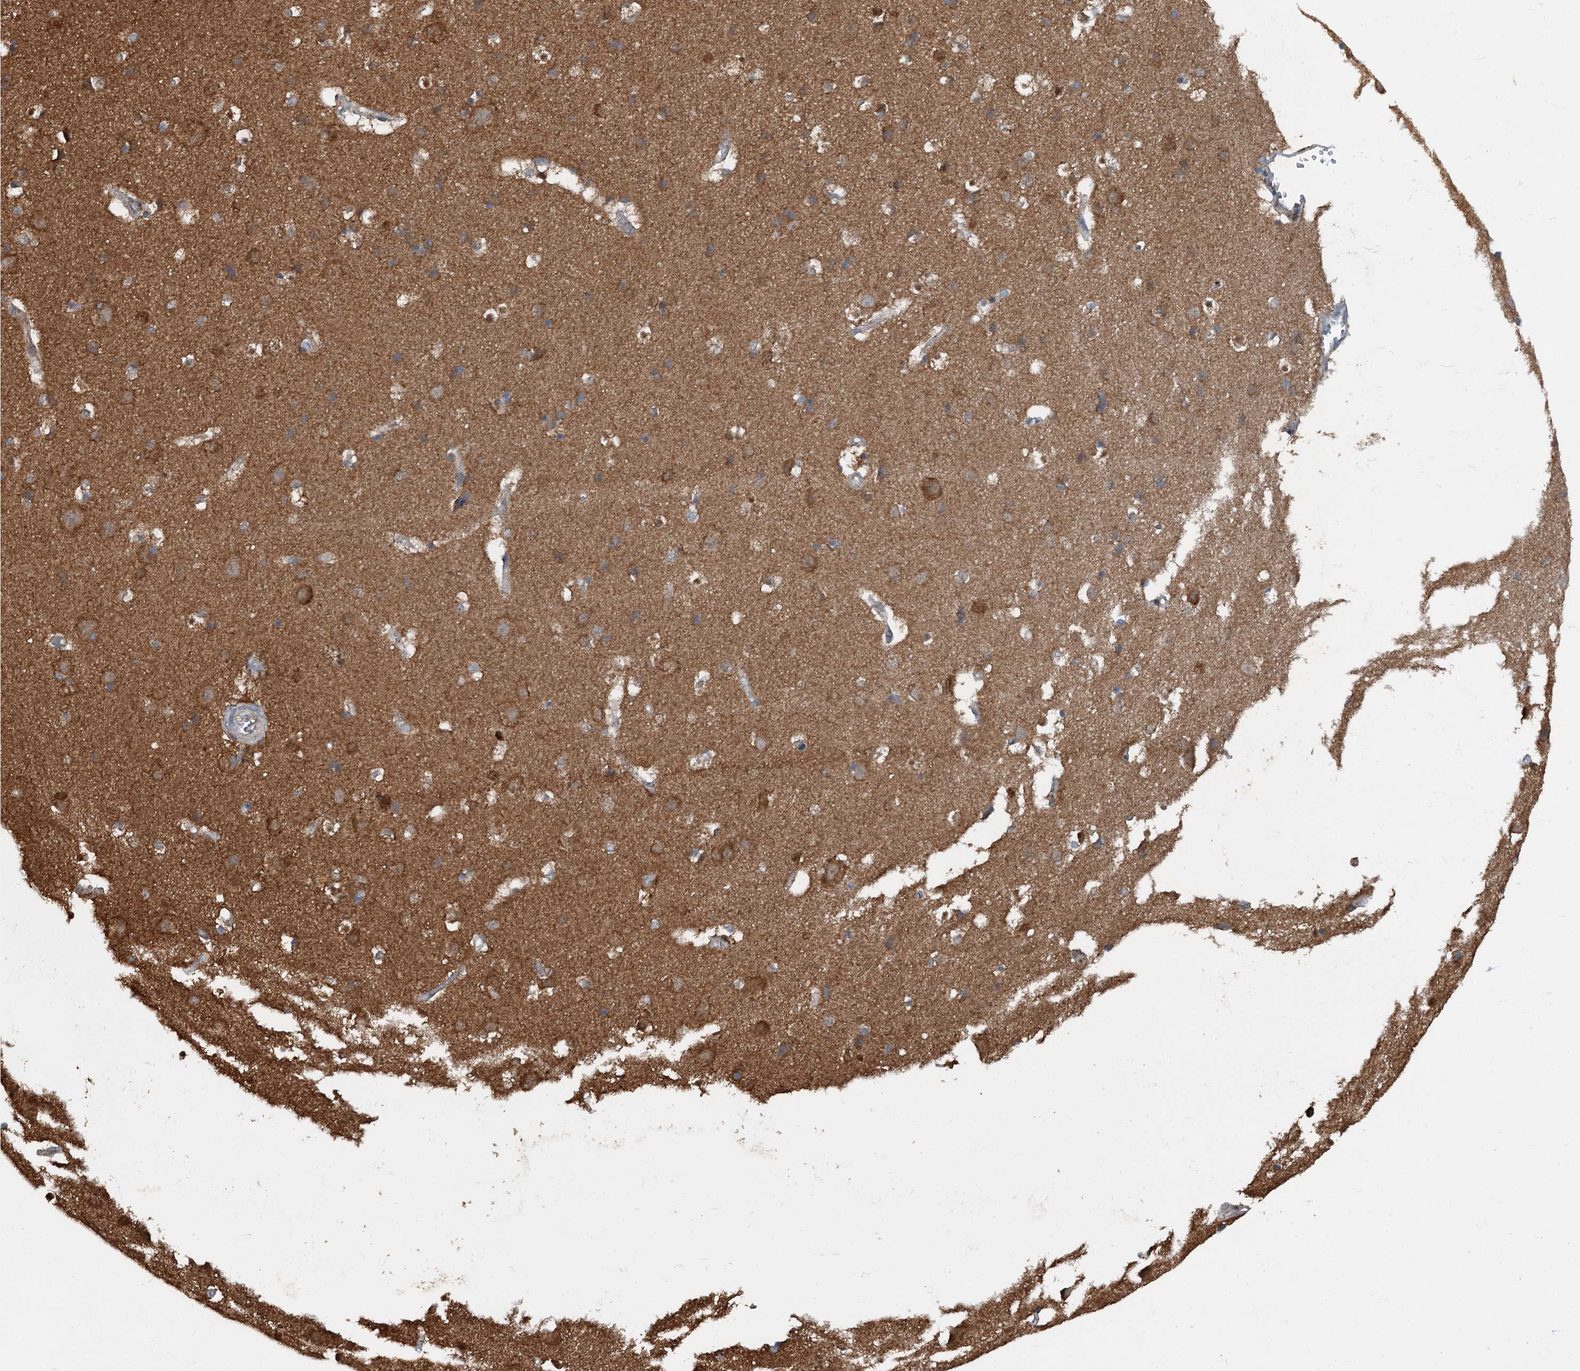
{"staining": {"intensity": "negative", "quantity": "none", "location": "none"}, "tissue": "cerebral cortex", "cell_type": "Endothelial cells", "image_type": "normal", "snomed": [{"axis": "morphology", "description": "Normal tissue, NOS"}, {"axis": "topography", "description": "Cerebral cortex"}], "caption": "Immunohistochemical staining of unremarkable cerebral cortex demonstrates no significant positivity in endothelial cells.", "gene": "GPI", "patient": {"sex": "male", "age": 54}}